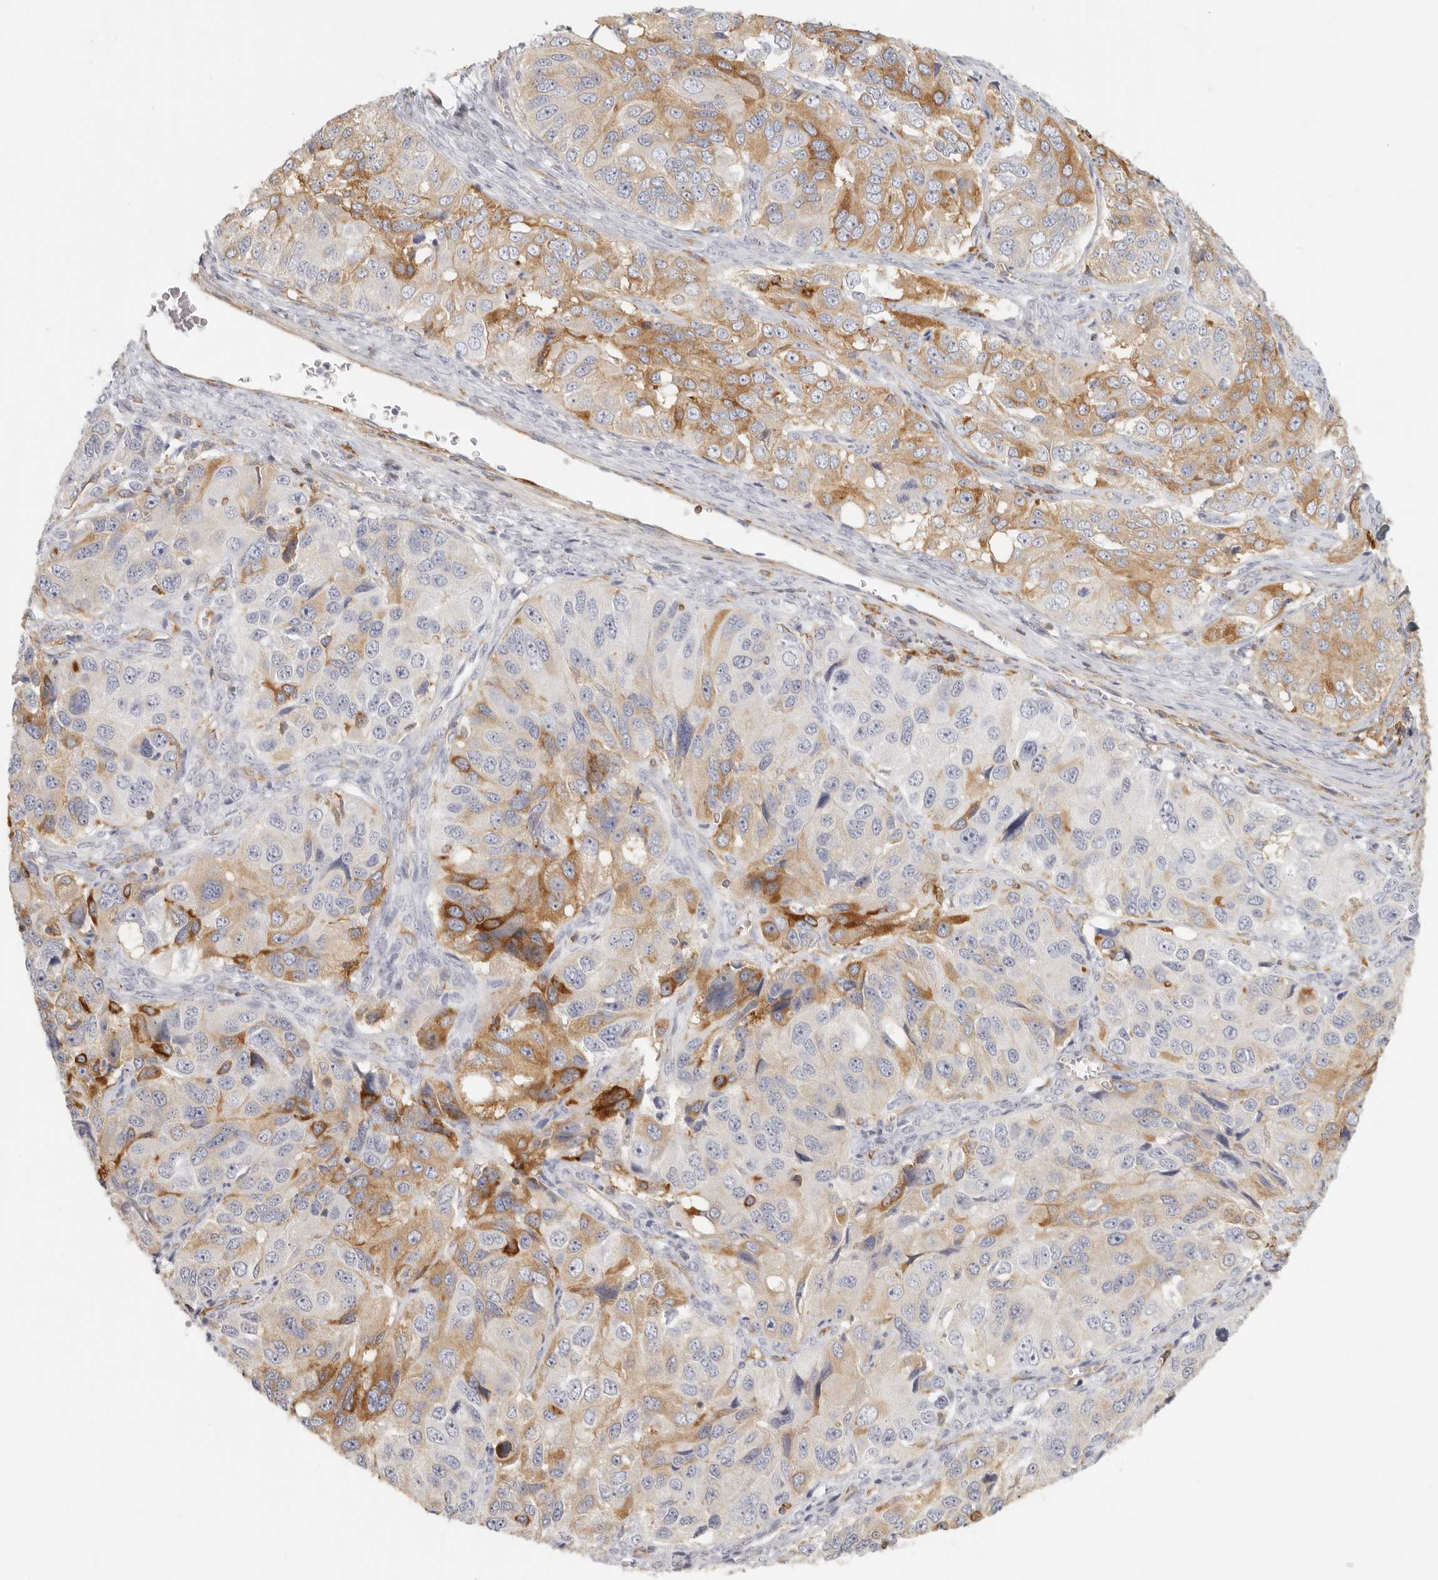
{"staining": {"intensity": "moderate", "quantity": "25%-75%", "location": "cytoplasmic/membranous"}, "tissue": "ovarian cancer", "cell_type": "Tumor cells", "image_type": "cancer", "snomed": [{"axis": "morphology", "description": "Carcinoma, endometroid"}, {"axis": "topography", "description": "Ovary"}], "caption": "Protein staining of ovarian cancer (endometroid carcinoma) tissue reveals moderate cytoplasmic/membranous expression in about 25%-75% of tumor cells. Nuclei are stained in blue.", "gene": "NIBAN1", "patient": {"sex": "female", "age": 51}}